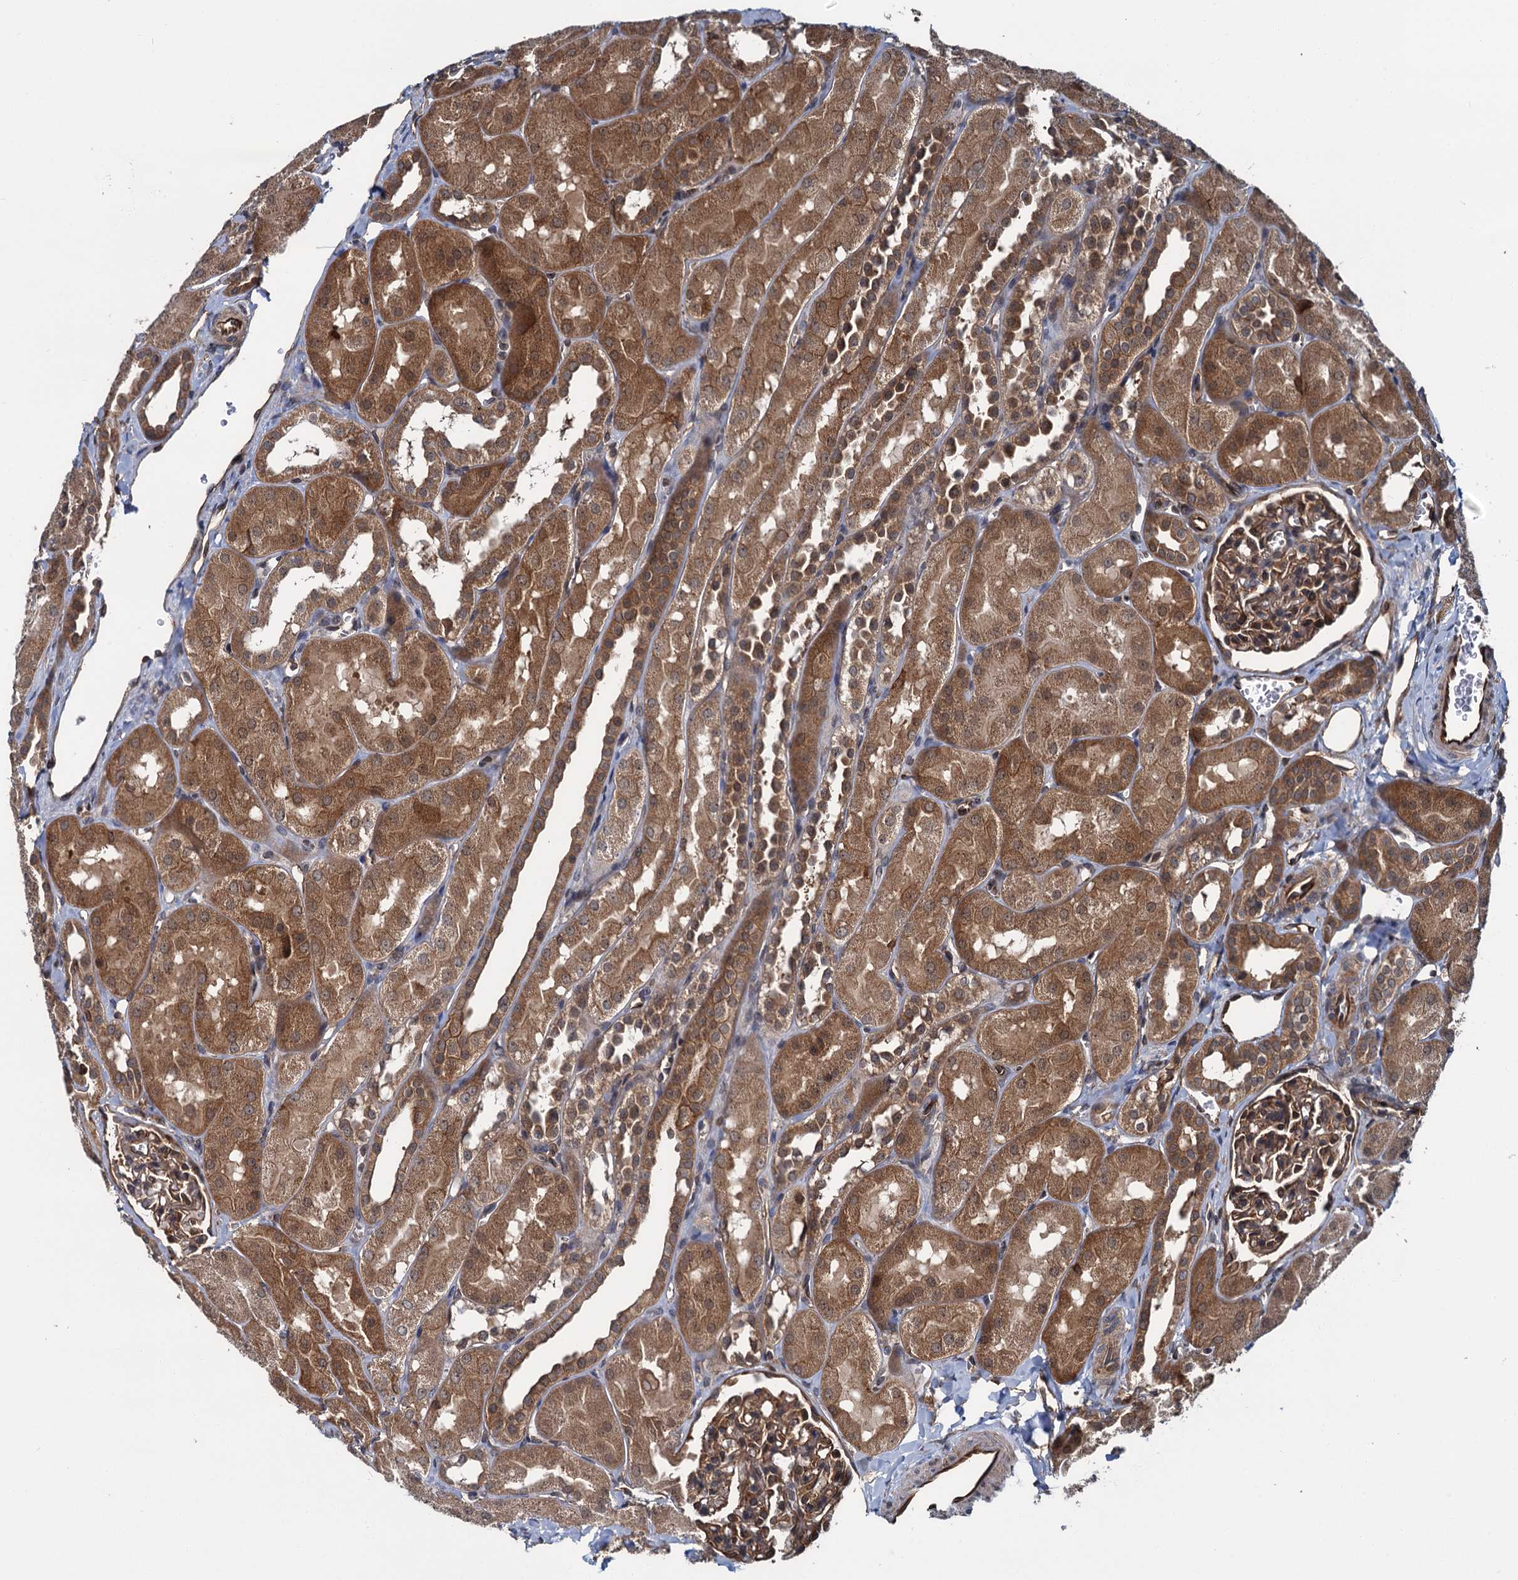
{"staining": {"intensity": "moderate", "quantity": ">75%", "location": "cytoplasmic/membranous"}, "tissue": "kidney", "cell_type": "Cells in glomeruli", "image_type": "normal", "snomed": [{"axis": "morphology", "description": "Normal tissue, NOS"}, {"axis": "topography", "description": "Kidney"}, {"axis": "topography", "description": "Urinary bladder"}], "caption": "Cells in glomeruli exhibit moderate cytoplasmic/membranous staining in approximately >75% of cells in normal kidney. The protein of interest is shown in brown color, while the nuclei are stained blue.", "gene": "ZFYVE19", "patient": {"sex": "male", "age": 16}}